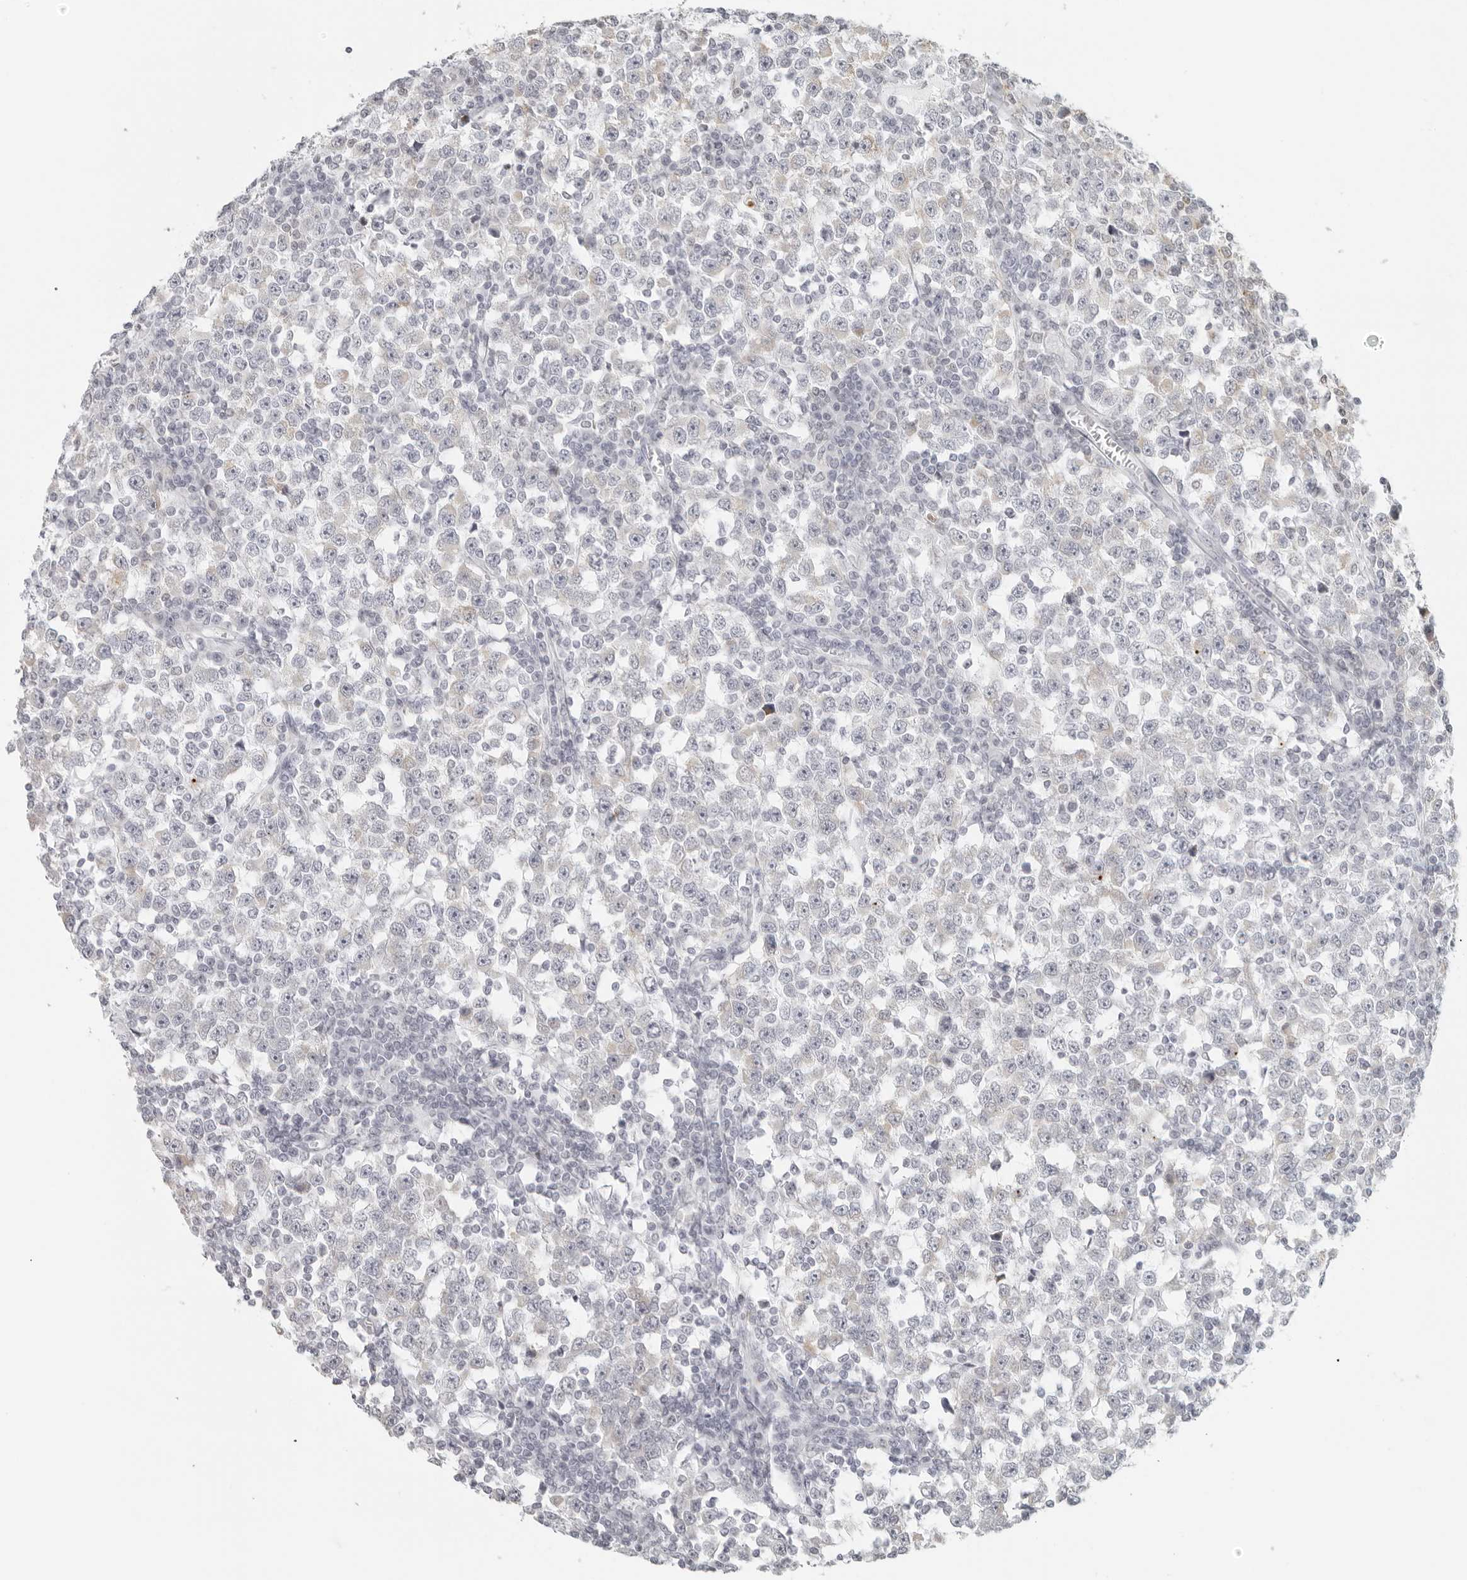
{"staining": {"intensity": "negative", "quantity": "none", "location": "none"}, "tissue": "testis cancer", "cell_type": "Tumor cells", "image_type": "cancer", "snomed": [{"axis": "morphology", "description": "Seminoma, NOS"}, {"axis": "topography", "description": "Testis"}], "caption": "Photomicrograph shows no significant protein staining in tumor cells of testis cancer.", "gene": "RPS6KC1", "patient": {"sex": "male", "age": 65}}